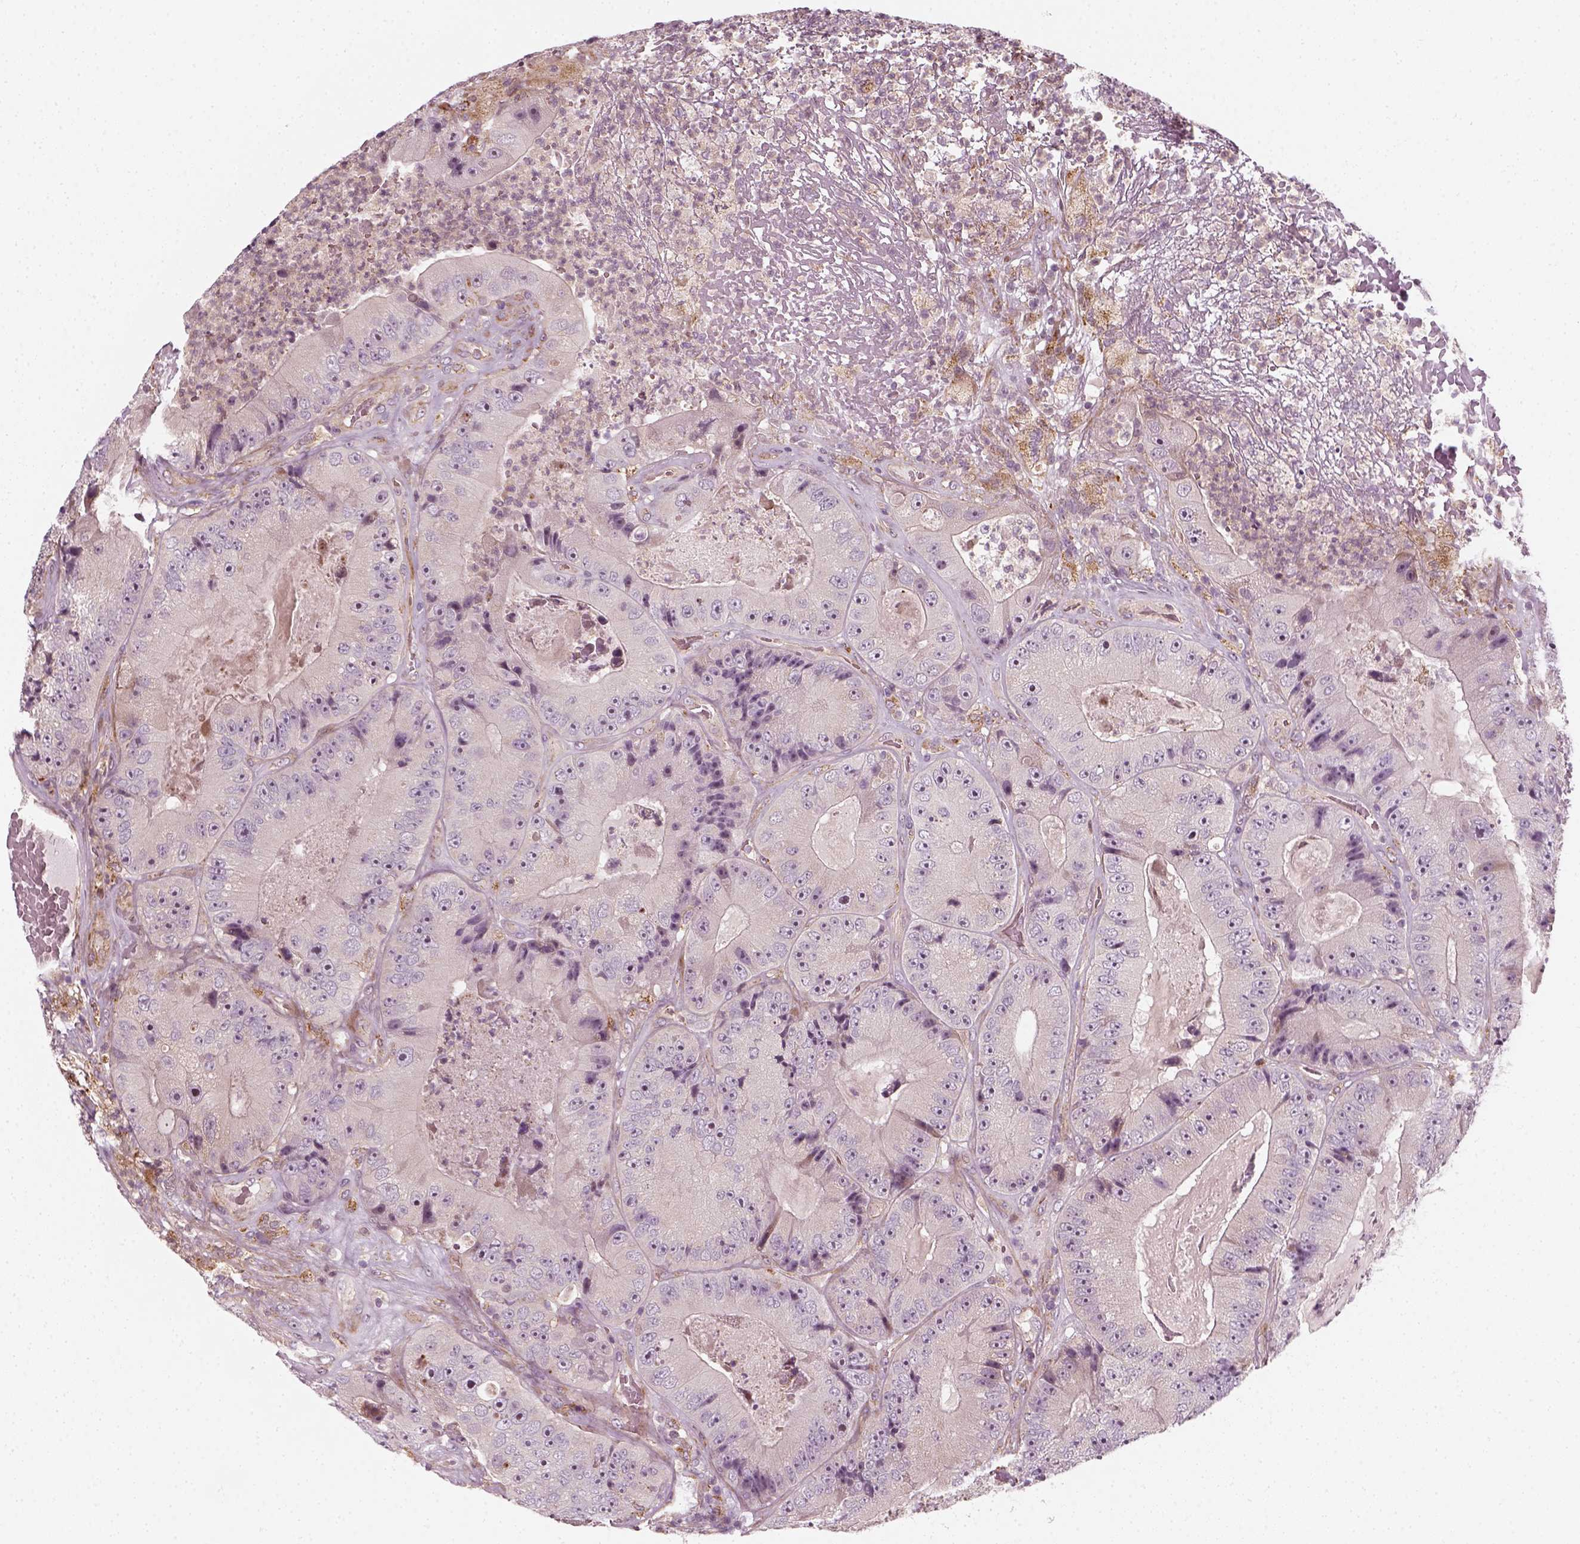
{"staining": {"intensity": "negative", "quantity": "none", "location": "none"}, "tissue": "colorectal cancer", "cell_type": "Tumor cells", "image_type": "cancer", "snomed": [{"axis": "morphology", "description": "Adenocarcinoma, NOS"}, {"axis": "topography", "description": "Colon"}], "caption": "Image shows no protein positivity in tumor cells of colorectal adenocarcinoma tissue.", "gene": "DNASE1L1", "patient": {"sex": "female", "age": 86}}